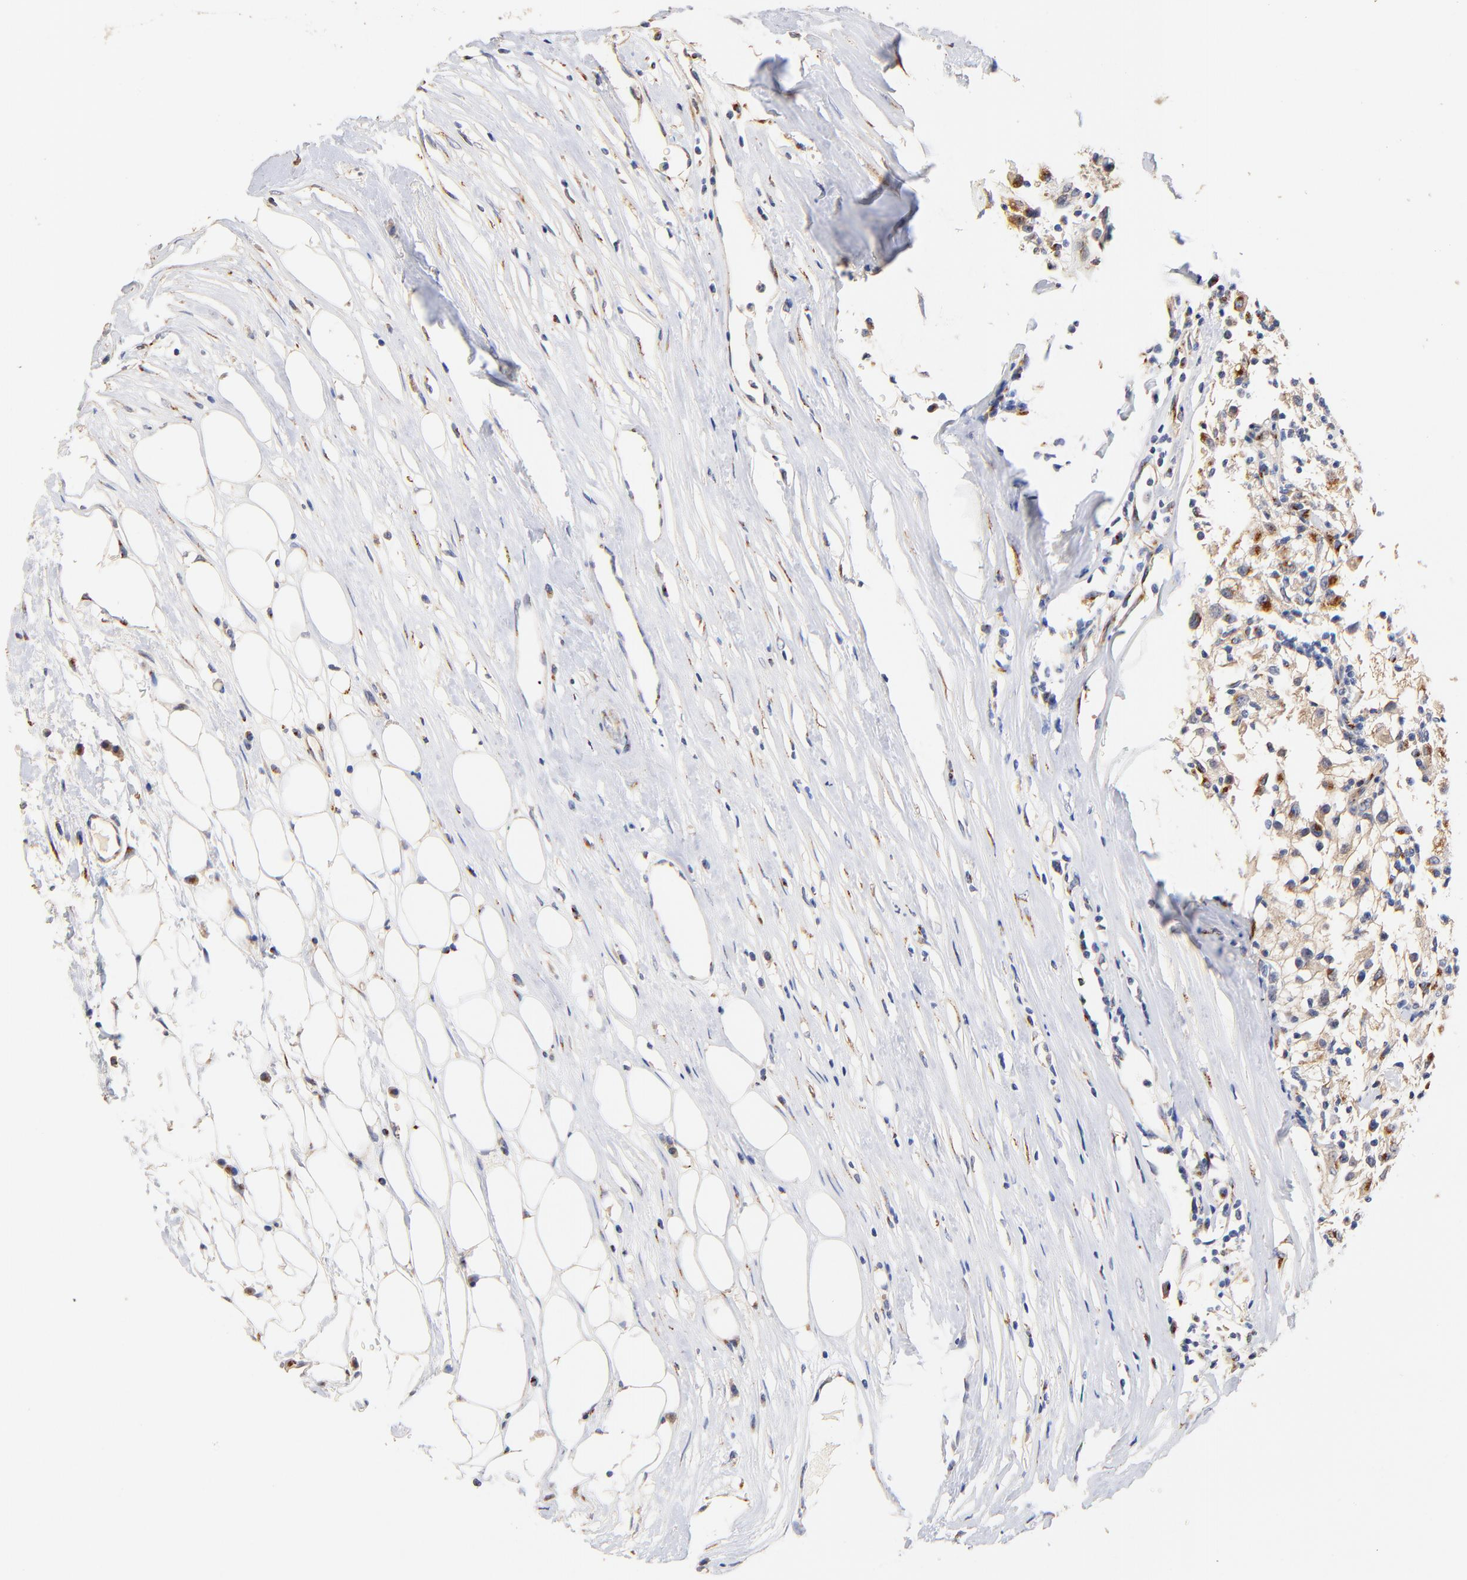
{"staining": {"intensity": "weak", "quantity": "<25%", "location": "cytoplasmic/membranous"}, "tissue": "renal cancer", "cell_type": "Tumor cells", "image_type": "cancer", "snomed": [{"axis": "morphology", "description": "Adenocarcinoma, NOS"}, {"axis": "topography", "description": "Kidney"}], "caption": "A photomicrograph of renal cancer stained for a protein reveals no brown staining in tumor cells. (IHC, brightfield microscopy, high magnification).", "gene": "FMNL3", "patient": {"sex": "male", "age": 82}}